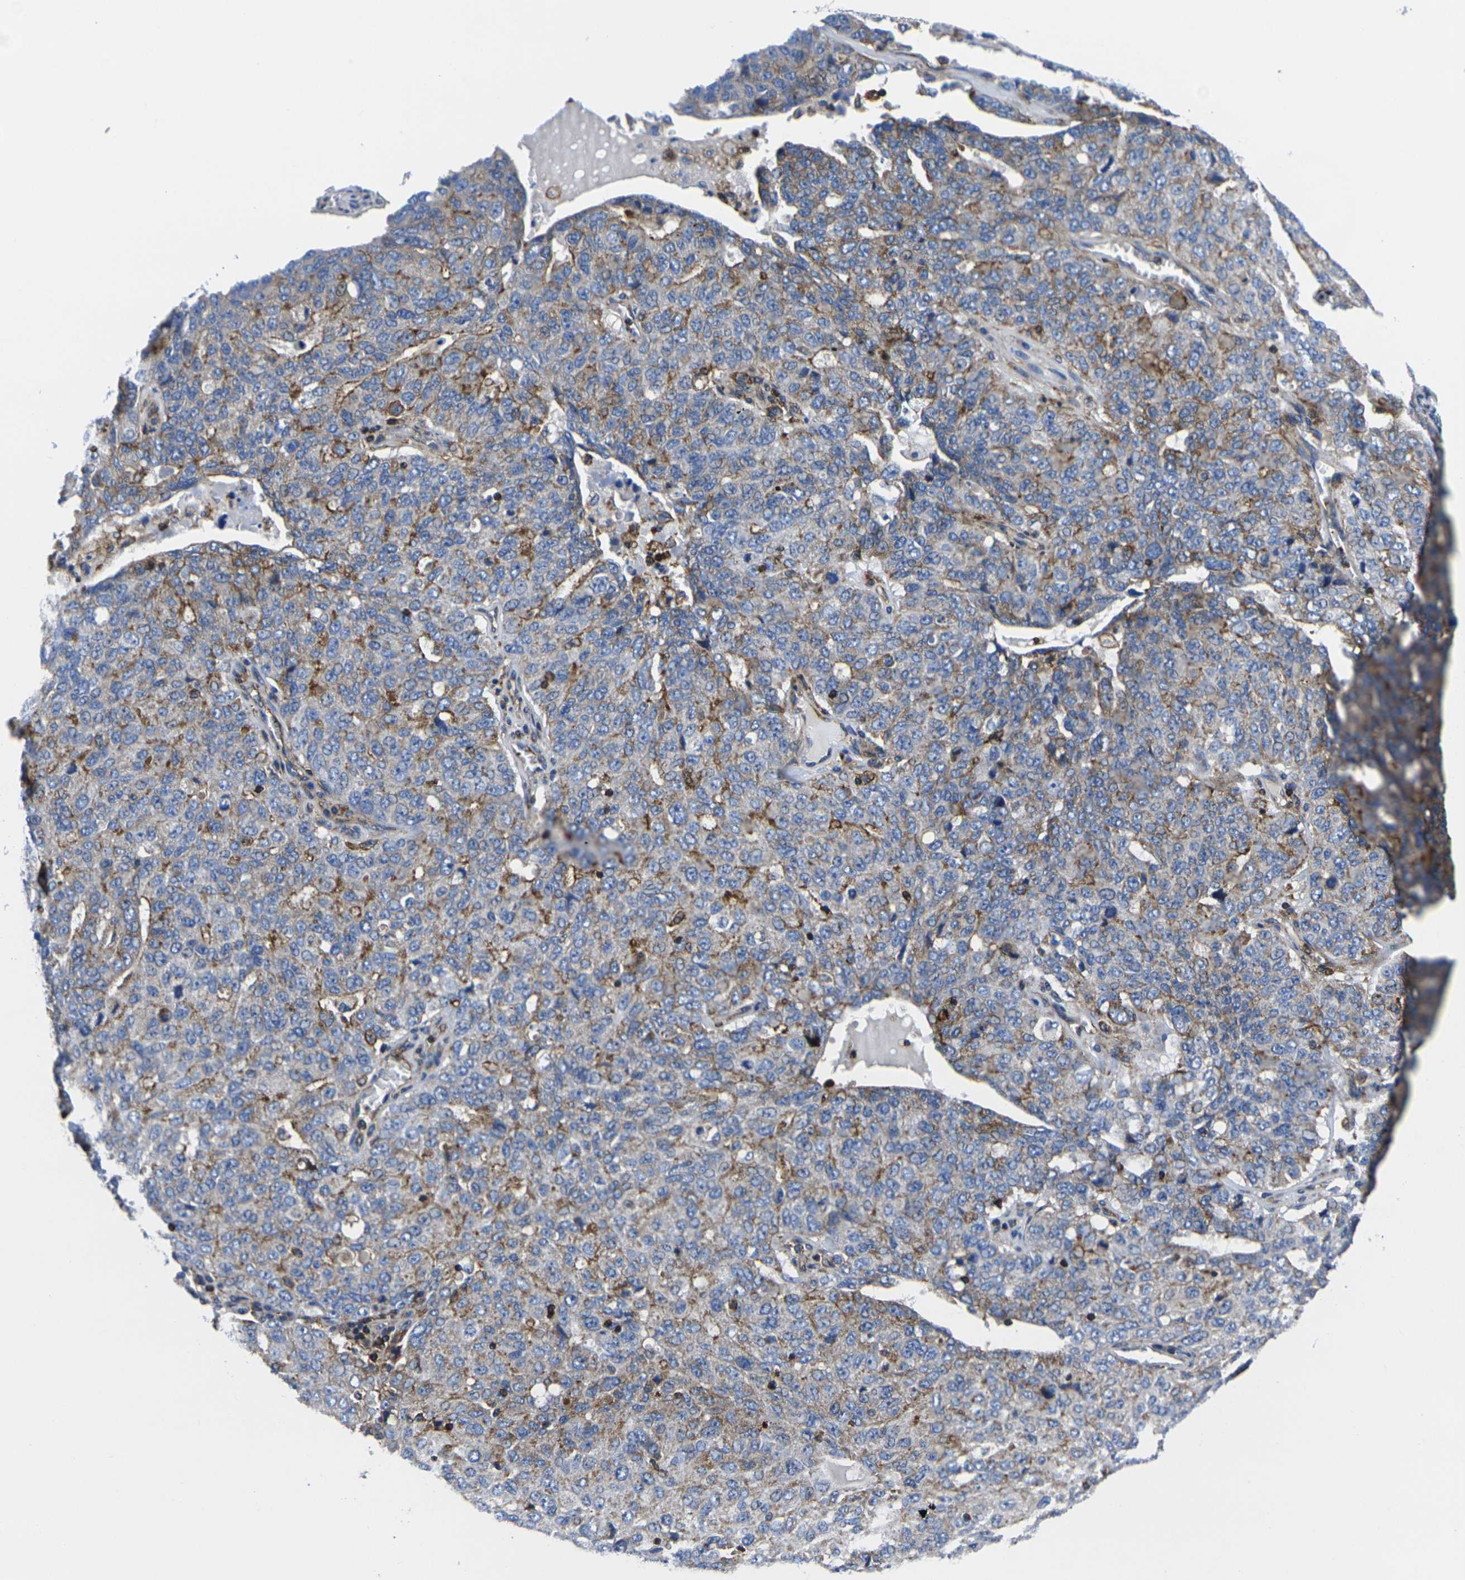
{"staining": {"intensity": "moderate", "quantity": "25%-75%", "location": "cytoplasmic/membranous"}, "tissue": "ovarian cancer", "cell_type": "Tumor cells", "image_type": "cancer", "snomed": [{"axis": "morphology", "description": "Carcinoma, endometroid"}, {"axis": "topography", "description": "Ovary"}], "caption": "This is an image of IHC staining of ovarian cancer, which shows moderate expression in the cytoplasmic/membranous of tumor cells.", "gene": "GPR4", "patient": {"sex": "female", "age": 62}}